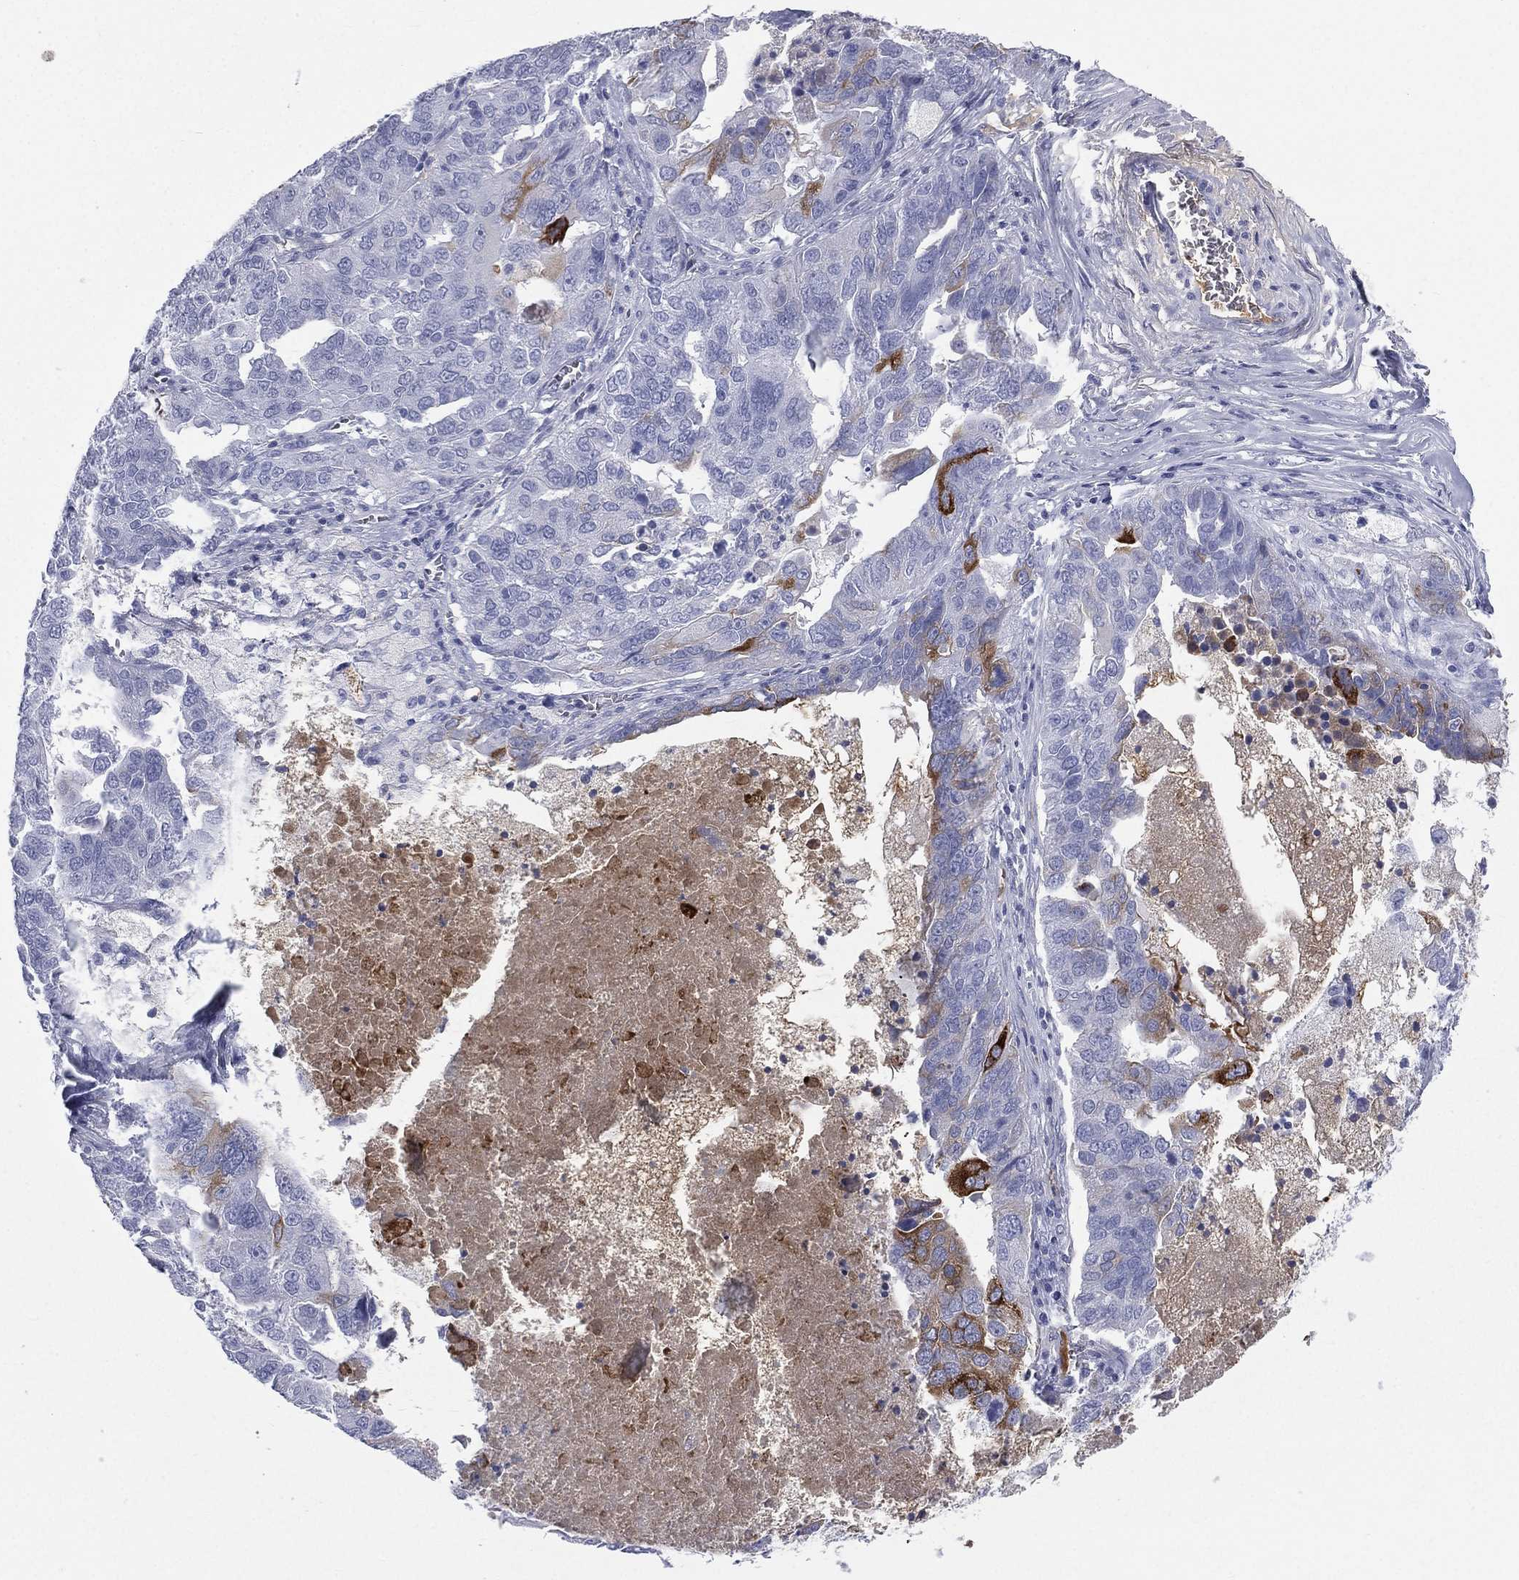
{"staining": {"intensity": "strong", "quantity": "<25%", "location": "cytoplasmic/membranous"}, "tissue": "ovarian cancer", "cell_type": "Tumor cells", "image_type": "cancer", "snomed": [{"axis": "morphology", "description": "Carcinoma, endometroid"}, {"axis": "topography", "description": "Soft tissue"}, {"axis": "topography", "description": "Ovary"}], "caption": "There is medium levels of strong cytoplasmic/membranous expression in tumor cells of ovarian cancer (endometroid carcinoma), as demonstrated by immunohistochemical staining (brown color).", "gene": "HP", "patient": {"sex": "female", "age": 52}}